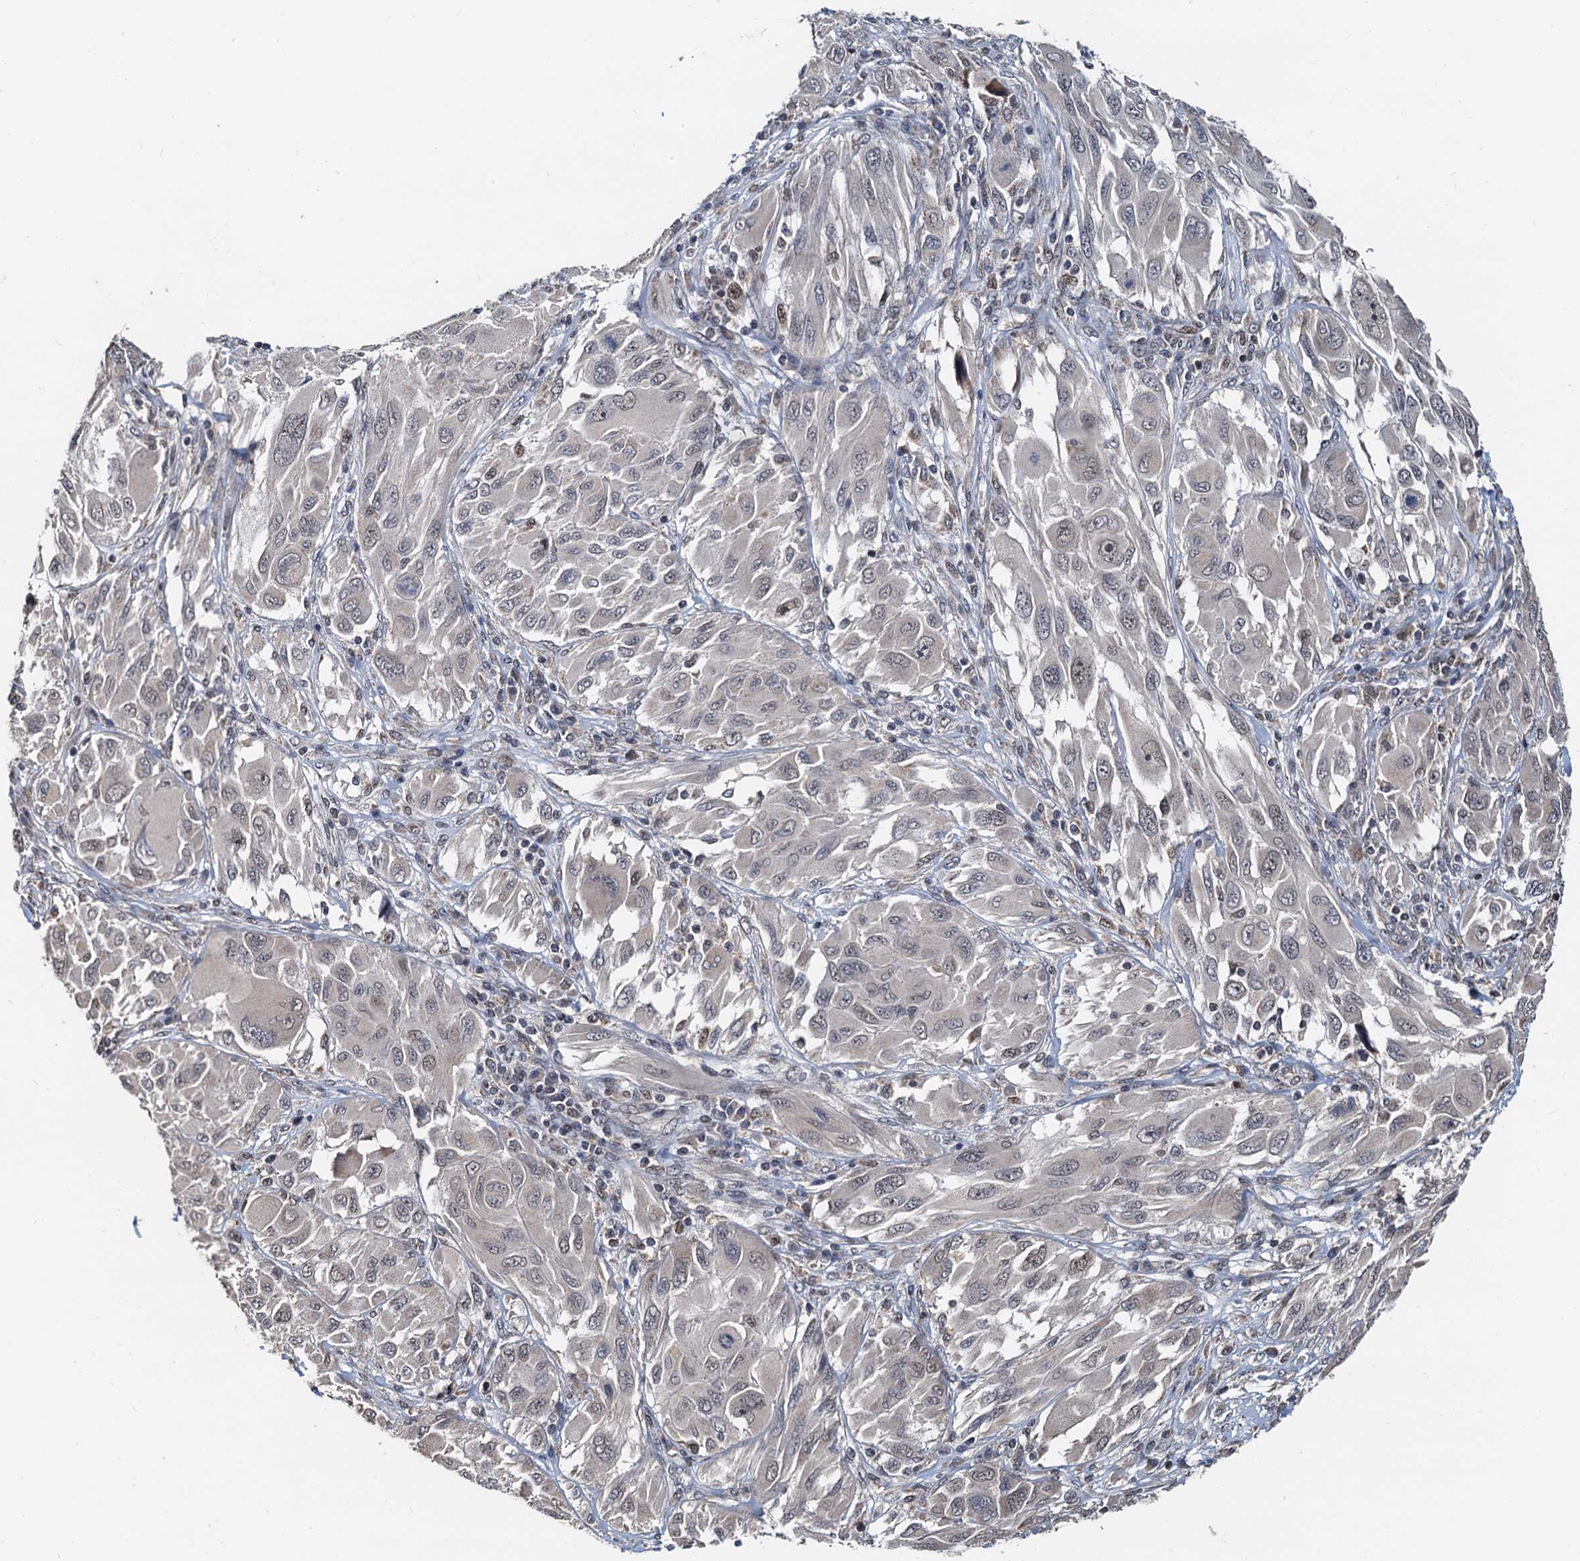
{"staining": {"intensity": "negative", "quantity": "none", "location": "none"}, "tissue": "melanoma", "cell_type": "Tumor cells", "image_type": "cancer", "snomed": [{"axis": "morphology", "description": "Malignant melanoma, NOS"}, {"axis": "topography", "description": "Skin"}], "caption": "A histopathology image of melanoma stained for a protein shows no brown staining in tumor cells. (DAB immunohistochemistry (IHC), high magnification).", "gene": "MCMBP", "patient": {"sex": "female", "age": 91}}